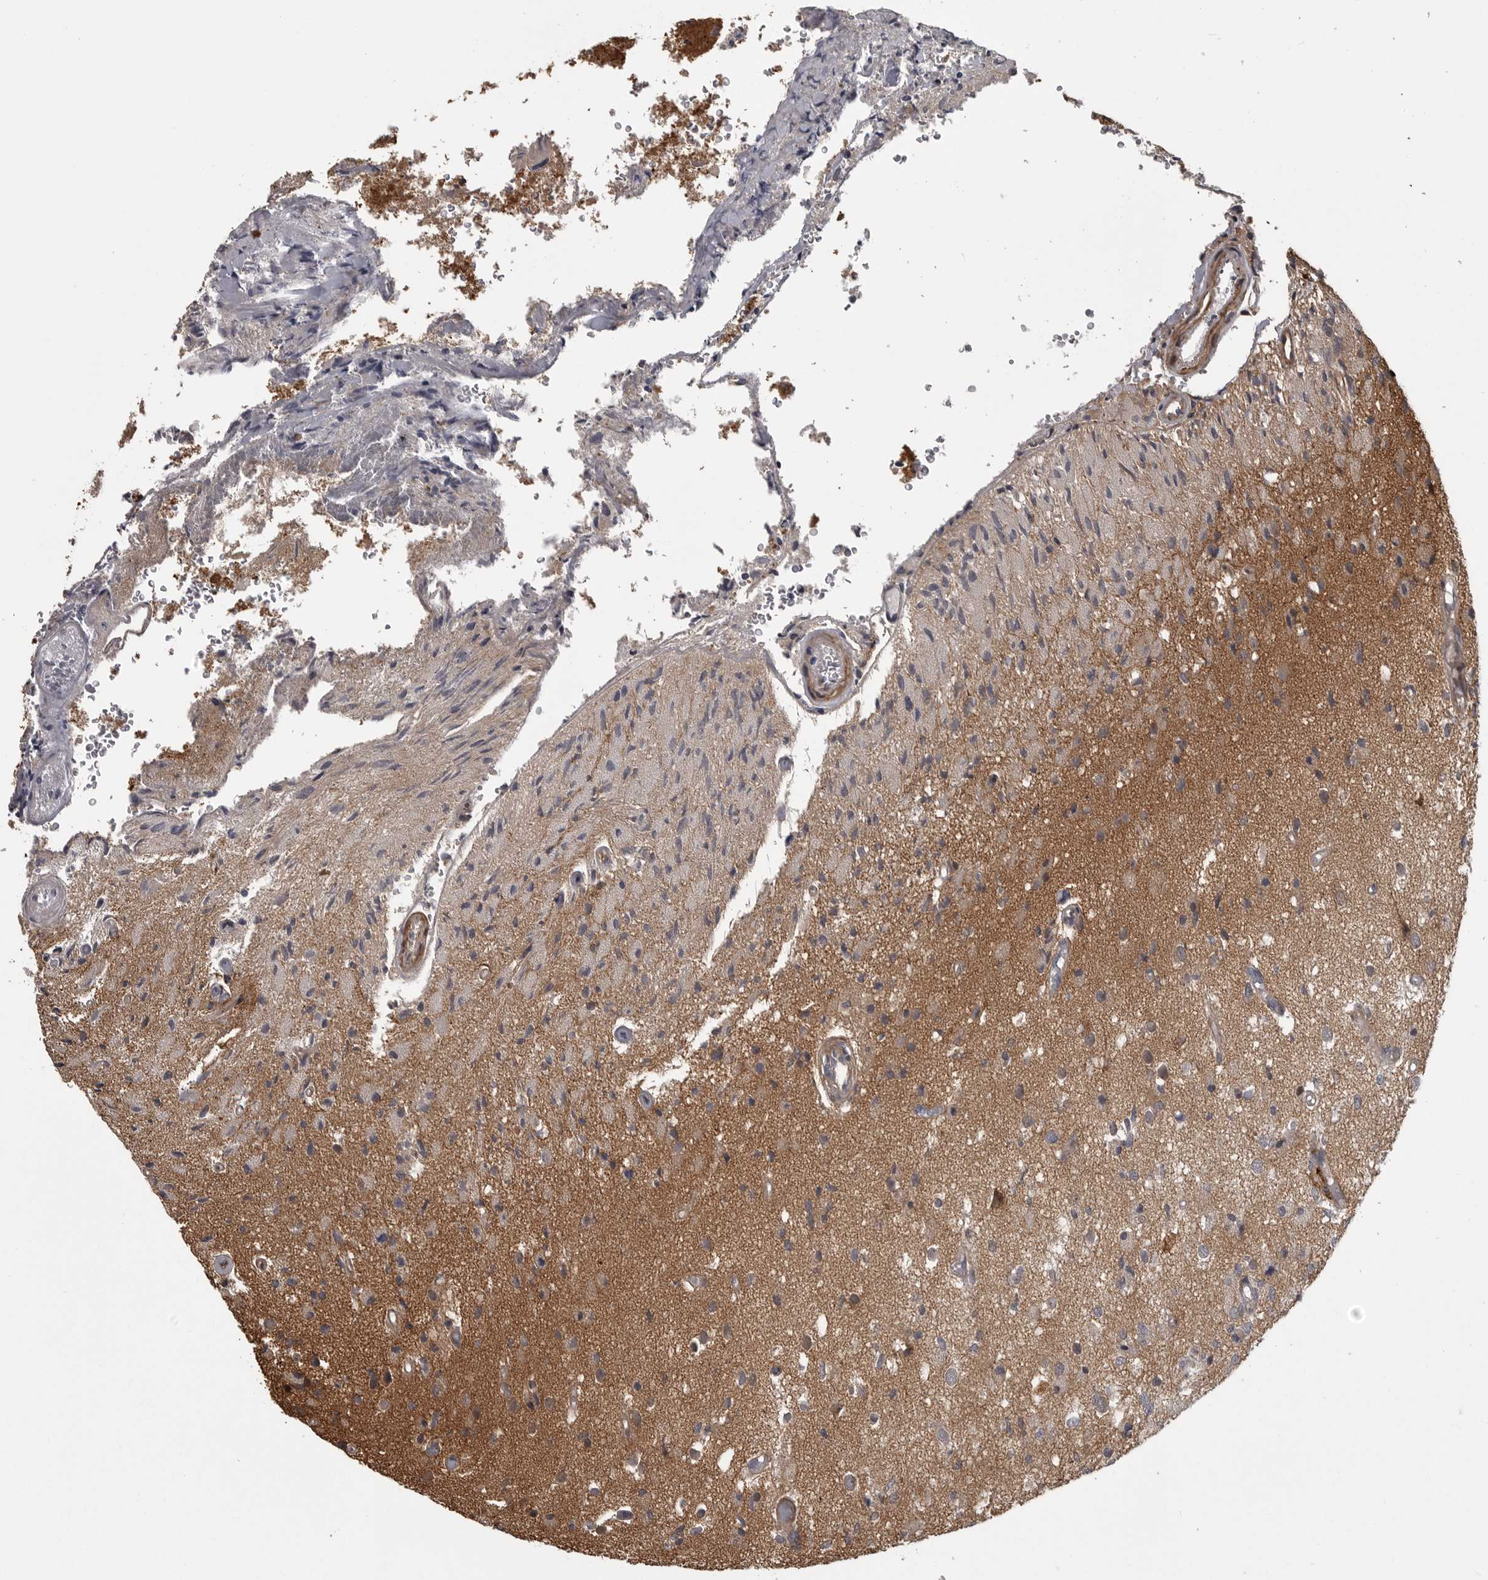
{"staining": {"intensity": "weak", "quantity": "25%-75%", "location": "cytoplasmic/membranous"}, "tissue": "glioma", "cell_type": "Tumor cells", "image_type": "cancer", "snomed": [{"axis": "morphology", "description": "Normal tissue, NOS"}, {"axis": "morphology", "description": "Glioma, malignant, High grade"}, {"axis": "topography", "description": "Cerebral cortex"}], "caption": "The micrograph reveals staining of glioma, revealing weak cytoplasmic/membranous protein positivity (brown color) within tumor cells.", "gene": "ZNRF1", "patient": {"sex": "male", "age": 77}}